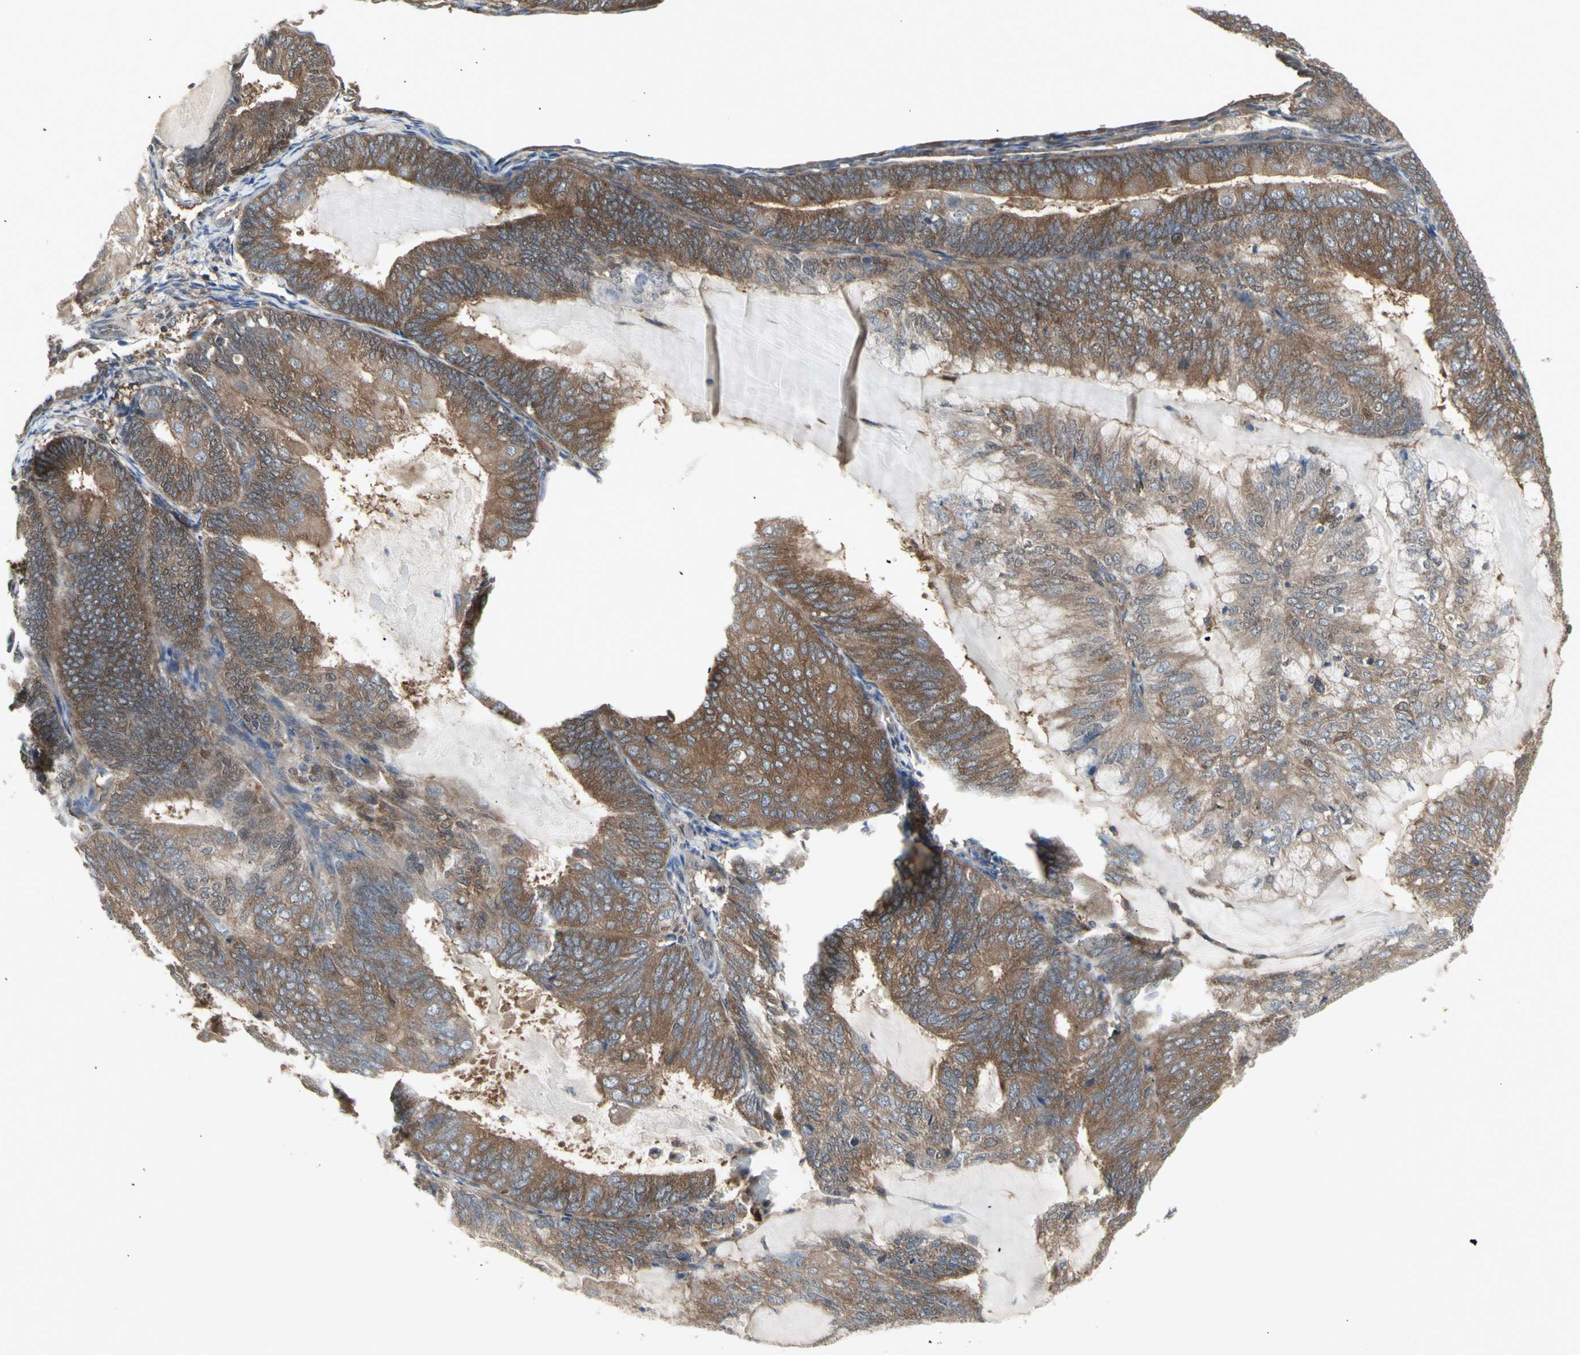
{"staining": {"intensity": "moderate", "quantity": ">75%", "location": "cytoplasmic/membranous"}, "tissue": "endometrial cancer", "cell_type": "Tumor cells", "image_type": "cancer", "snomed": [{"axis": "morphology", "description": "Adenocarcinoma, NOS"}, {"axis": "topography", "description": "Endometrium"}], "caption": "Adenocarcinoma (endometrial) stained for a protein demonstrates moderate cytoplasmic/membranous positivity in tumor cells. (IHC, brightfield microscopy, high magnification).", "gene": "CHURC1-FNTB", "patient": {"sex": "female", "age": 81}}